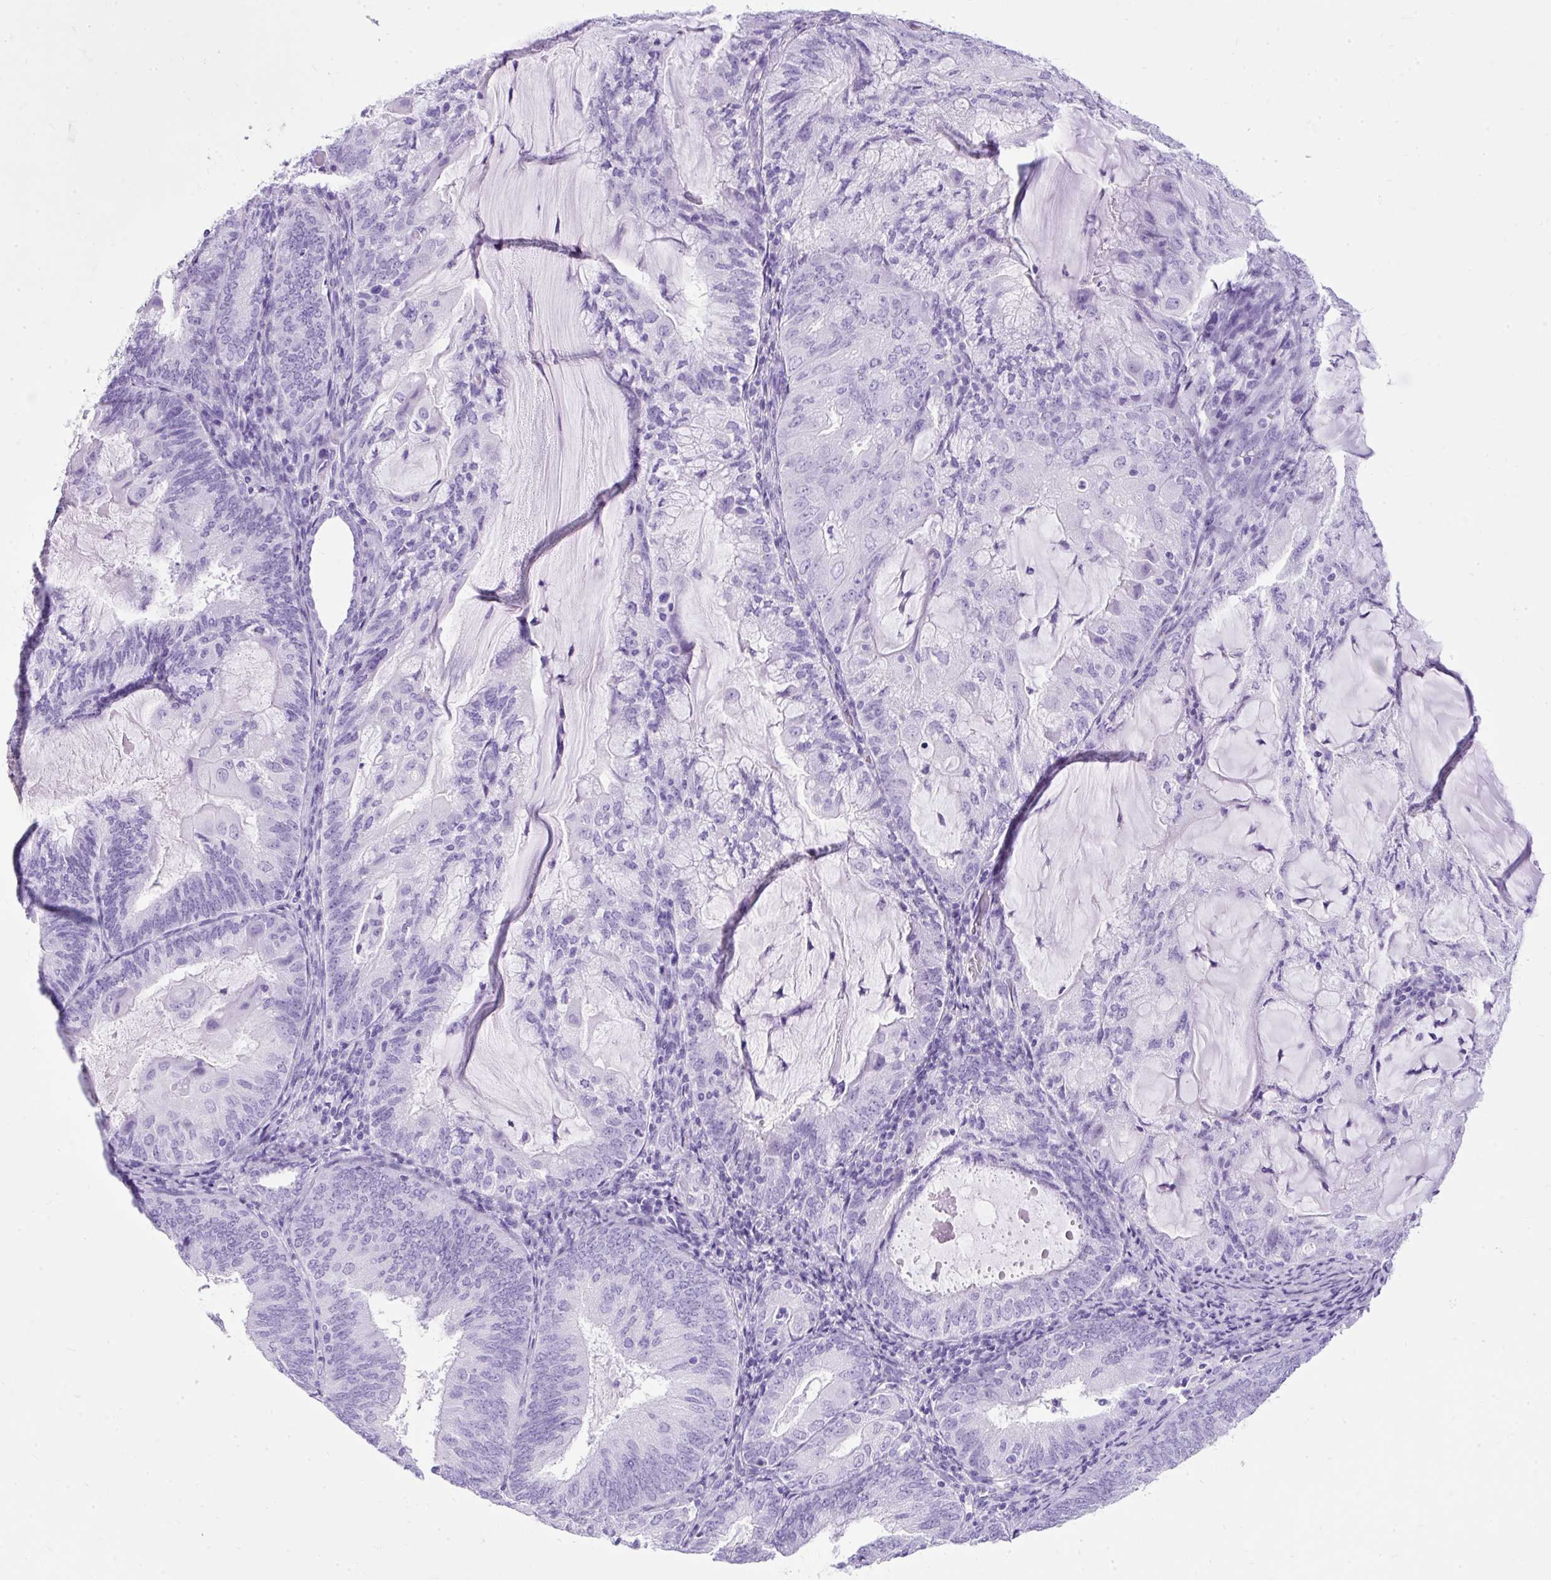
{"staining": {"intensity": "negative", "quantity": "none", "location": "none"}, "tissue": "endometrial cancer", "cell_type": "Tumor cells", "image_type": "cancer", "snomed": [{"axis": "morphology", "description": "Adenocarcinoma, NOS"}, {"axis": "topography", "description": "Endometrium"}], "caption": "IHC histopathology image of endometrial cancer (adenocarcinoma) stained for a protein (brown), which demonstrates no staining in tumor cells. (Brightfield microscopy of DAB (3,3'-diaminobenzidine) IHC at high magnification).", "gene": "PVALB", "patient": {"sex": "female", "age": 81}}